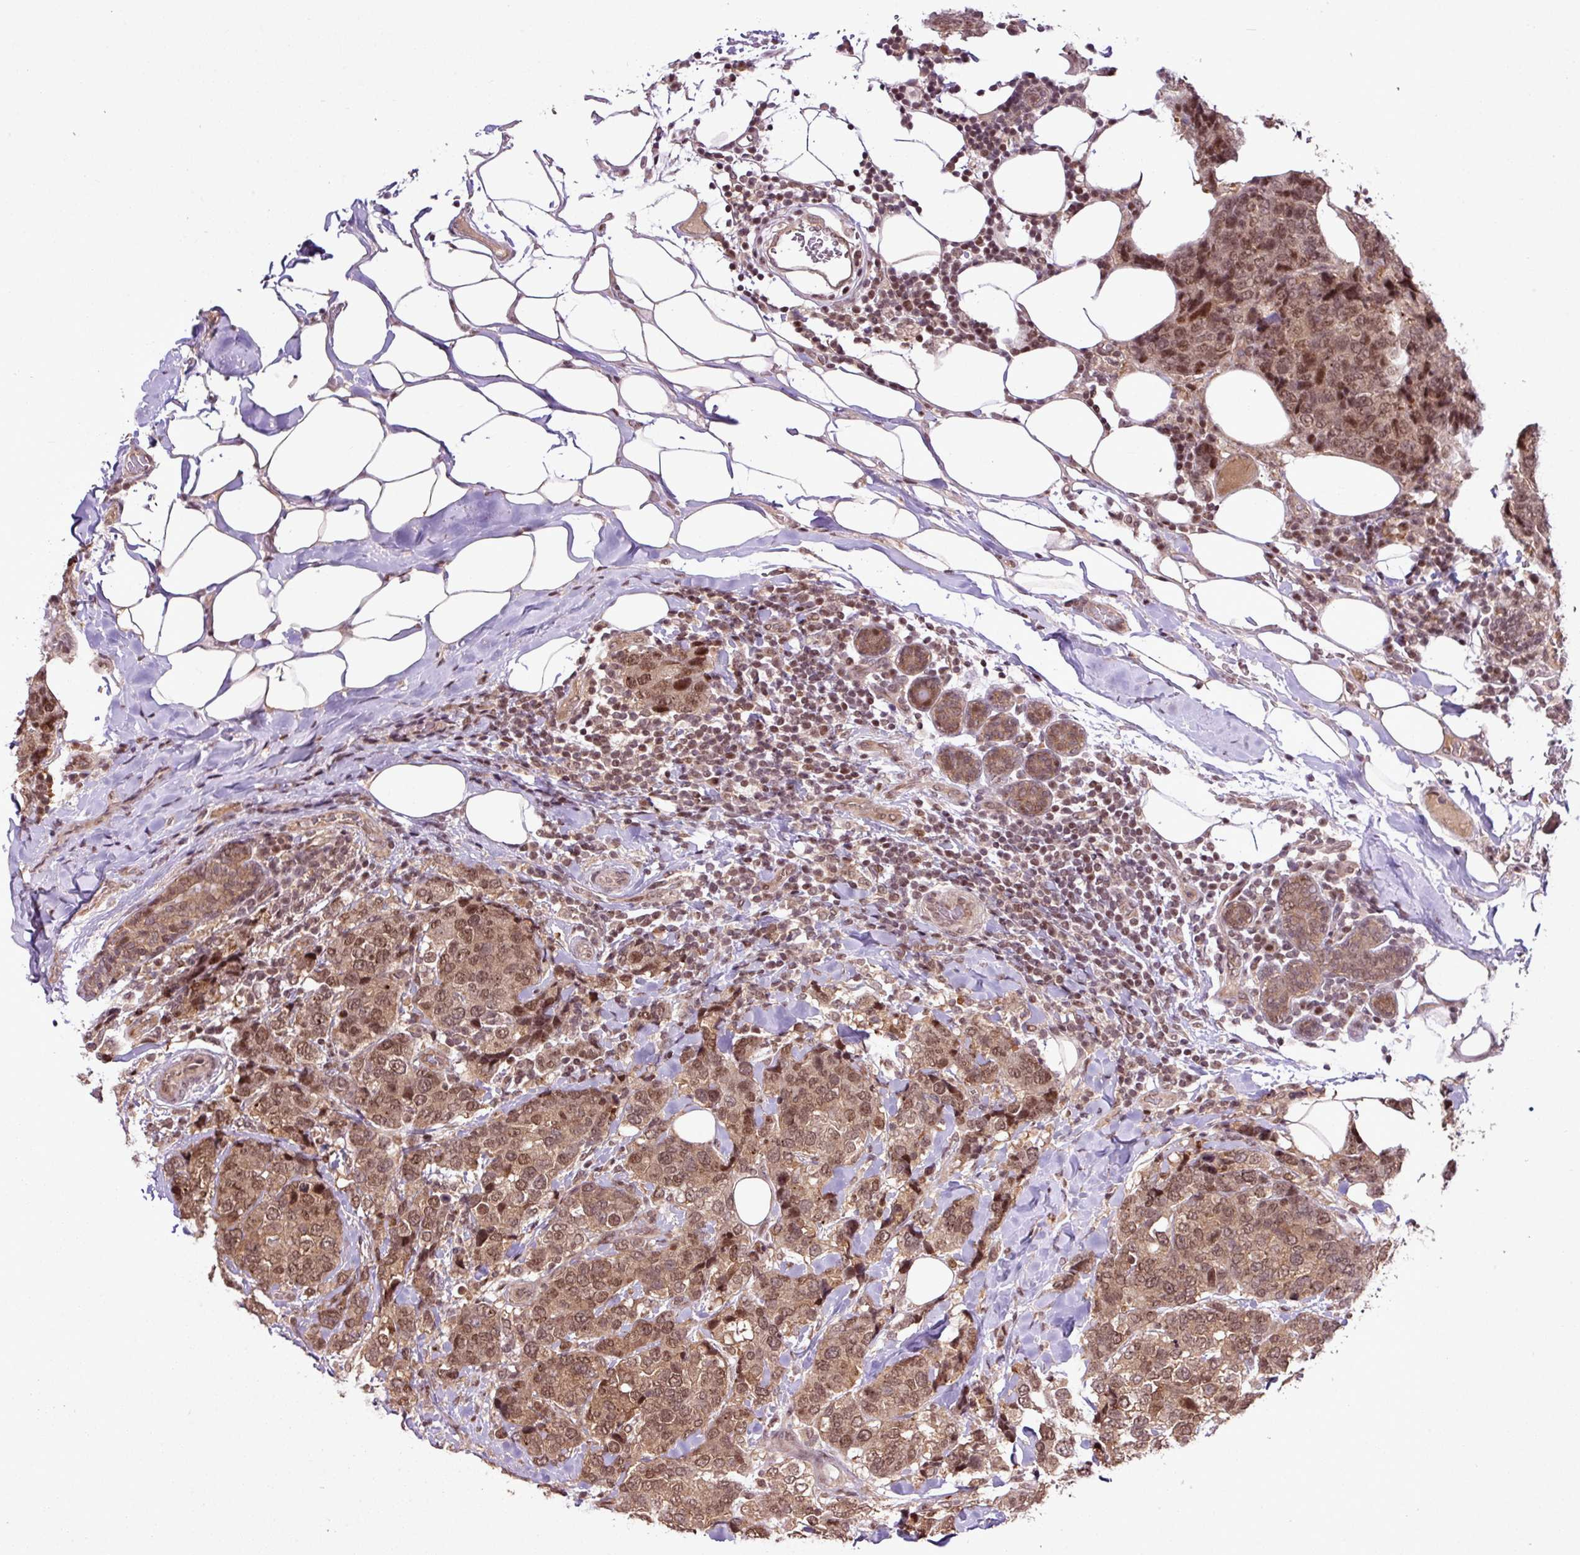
{"staining": {"intensity": "moderate", "quantity": ">75%", "location": "cytoplasmic/membranous,nuclear"}, "tissue": "breast cancer", "cell_type": "Tumor cells", "image_type": "cancer", "snomed": [{"axis": "morphology", "description": "Lobular carcinoma"}, {"axis": "topography", "description": "Breast"}], "caption": "A brown stain shows moderate cytoplasmic/membranous and nuclear expression of a protein in human lobular carcinoma (breast) tumor cells. The staining was performed using DAB (3,3'-diaminobenzidine) to visualize the protein expression in brown, while the nuclei were stained in blue with hematoxylin (Magnification: 20x).", "gene": "ITPKC", "patient": {"sex": "female", "age": 59}}